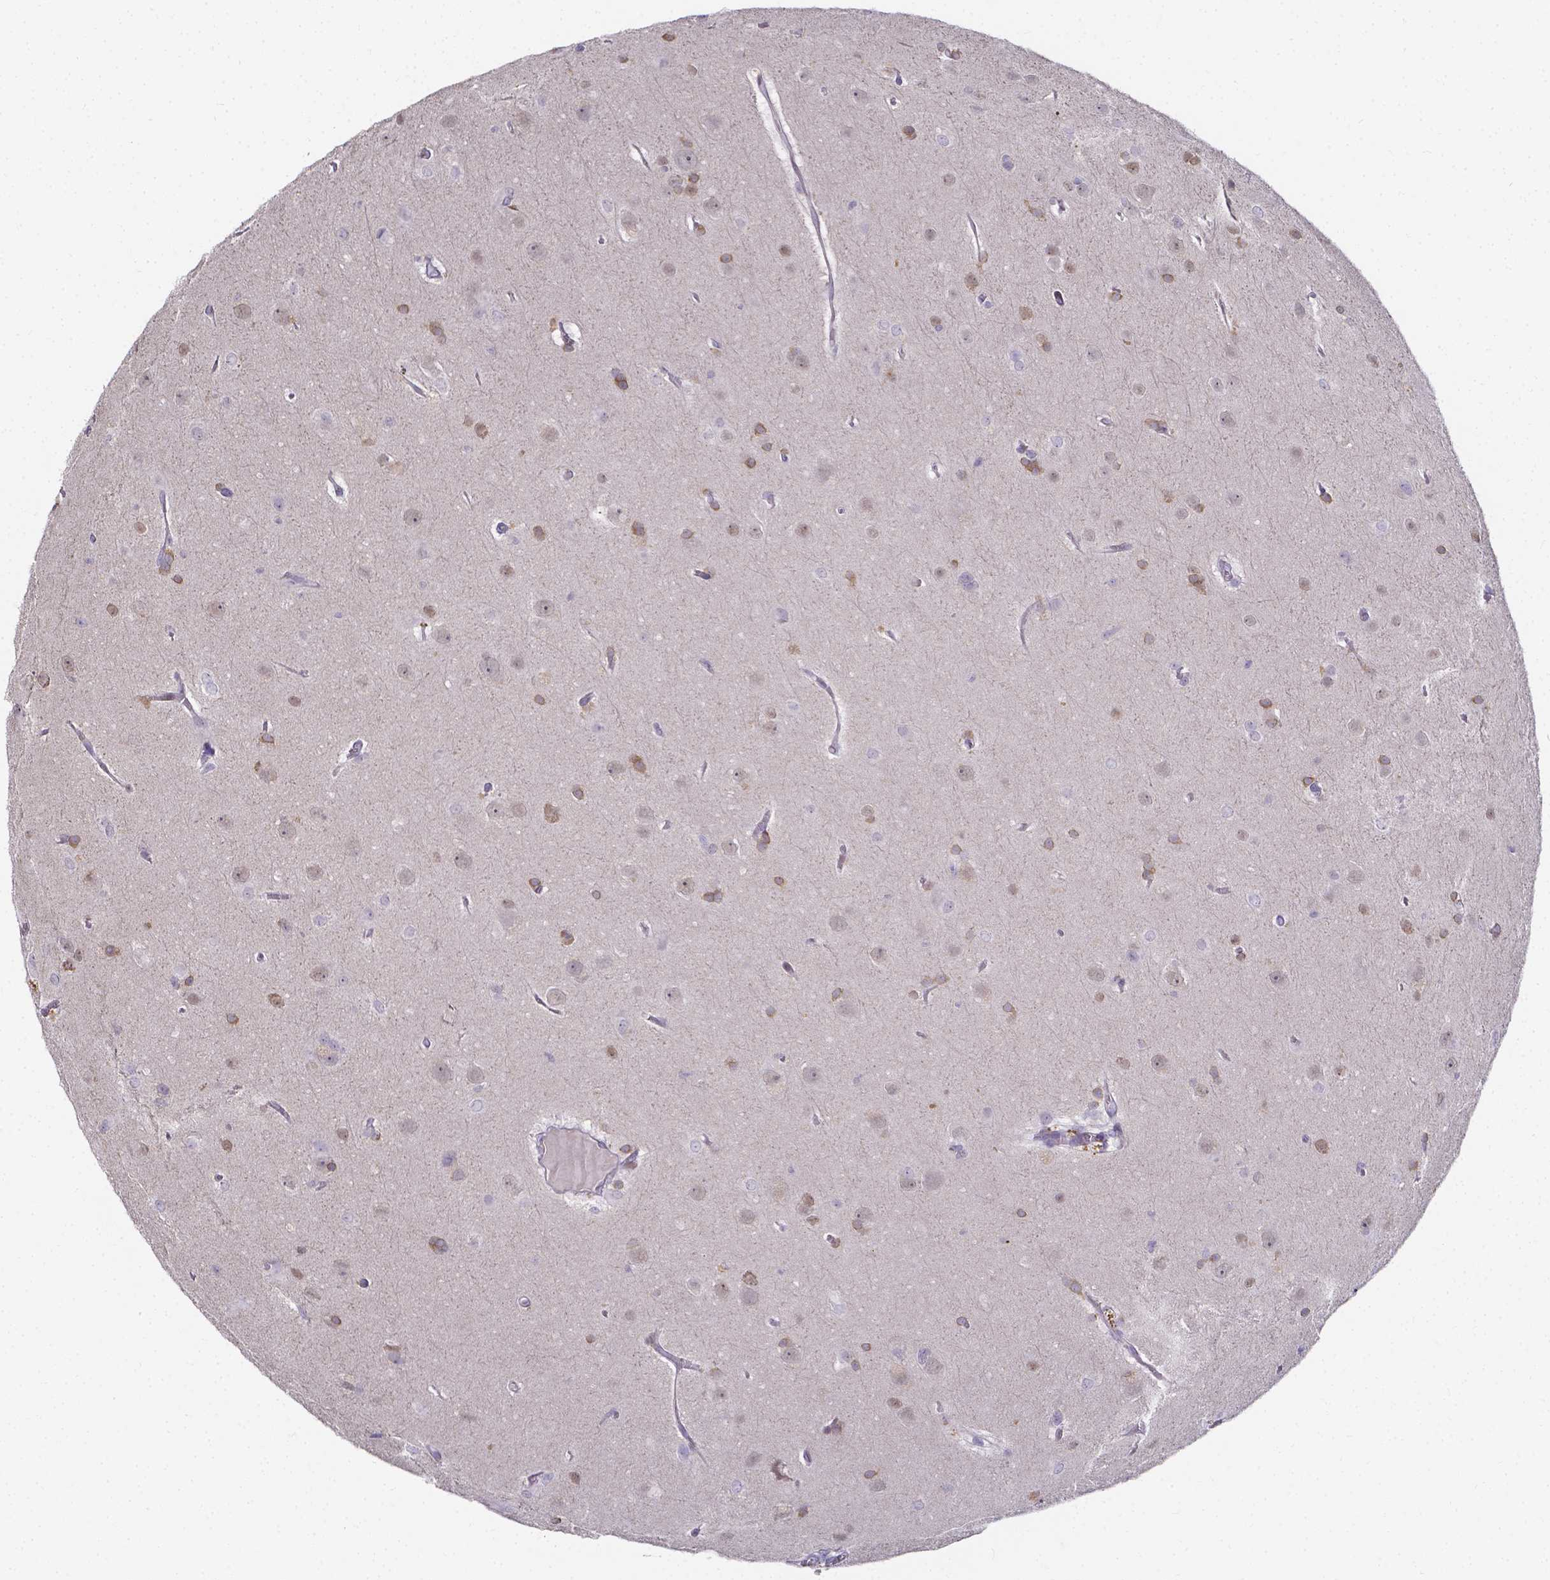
{"staining": {"intensity": "weak", "quantity": "25%-75%", "location": "nuclear"}, "tissue": "glioma", "cell_type": "Tumor cells", "image_type": "cancer", "snomed": [{"axis": "morphology", "description": "Glioma, malignant, Low grade"}, {"axis": "topography", "description": "Brain"}], "caption": "Protein staining of glioma tissue demonstrates weak nuclear positivity in about 25%-75% of tumor cells. The staining was performed using DAB, with brown indicating positive protein expression. Nuclei are stained blue with hematoxylin.", "gene": "CACNG8", "patient": {"sex": "male", "age": 58}}